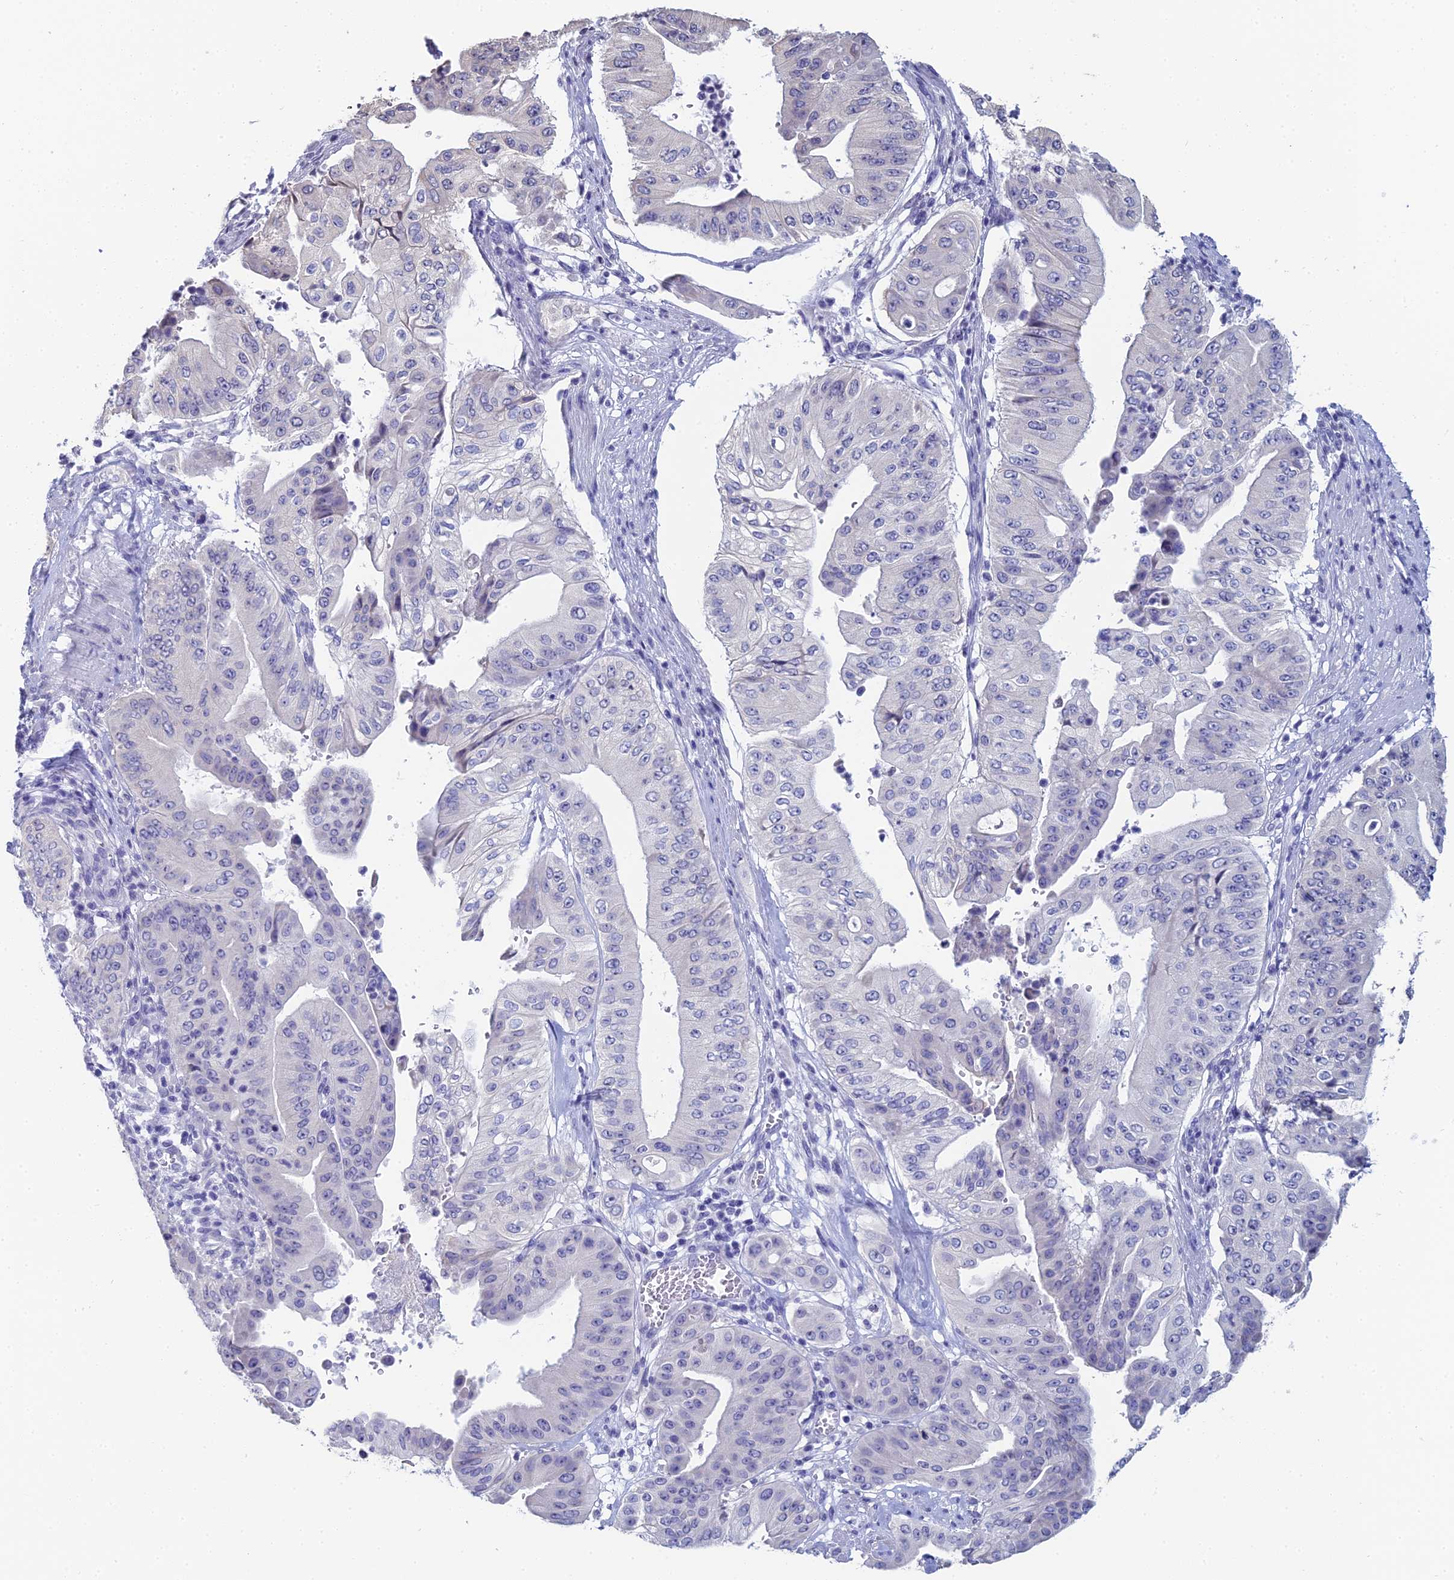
{"staining": {"intensity": "negative", "quantity": "none", "location": "none"}, "tissue": "pancreatic cancer", "cell_type": "Tumor cells", "image_type": "cancer", "snomed": [{"axis": "morphology", "description": "Adenocarcinoma, NOS"}, {"axis": "topography", "description": "Pancreas"}], "caption": "Tumor cells are negative for brown protein staining in pancreatic cancer (adenocarcinoma).", "gene": "PRR22", "patient": {"sex": "female", "age": 77}}